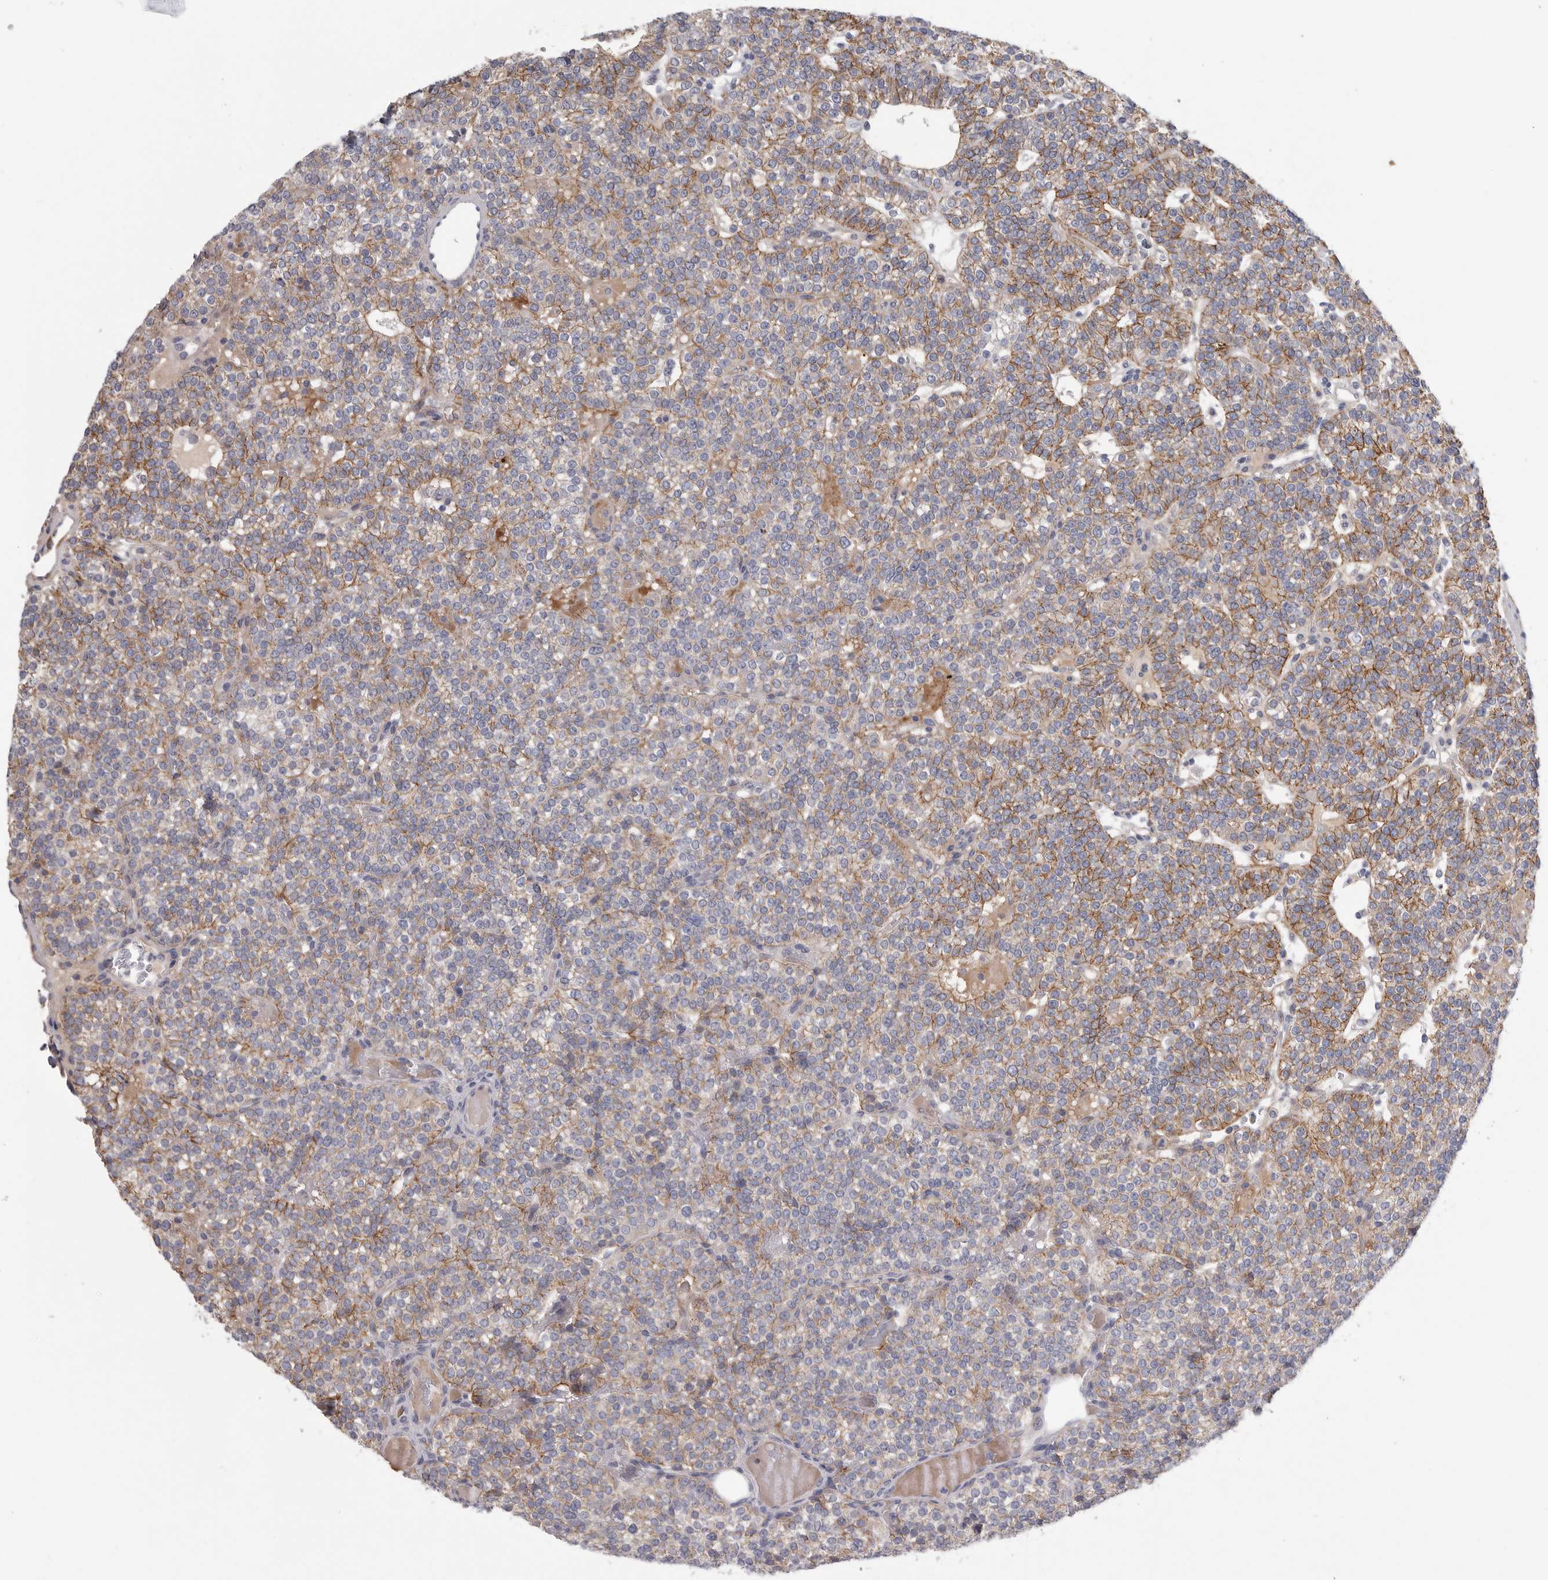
{"staining": {"intensity": "moderate", "quantity": "25%-75%", "location": "cytoplasmic/membranous"}, "tissue": "parathyroid gland", "cell_type": "Glandular cells", "image_type": "normal", "snomed": [{"axis": "morphology", "description": "Normal tissue, NOS"}, {"axis": "topography", "description": "Parathyroid gland"}], "caption": "Glandular cells display medium levels of moderate cytoplasmic/membranous positivity in about 25%-75% of cells in benign parathyroid gland. Immunohistochemistry stains the protein of interest in brown and the nuclei are stained blue.", "gene": "SDC3", "patient": {"sex": "male", "age": 83}}